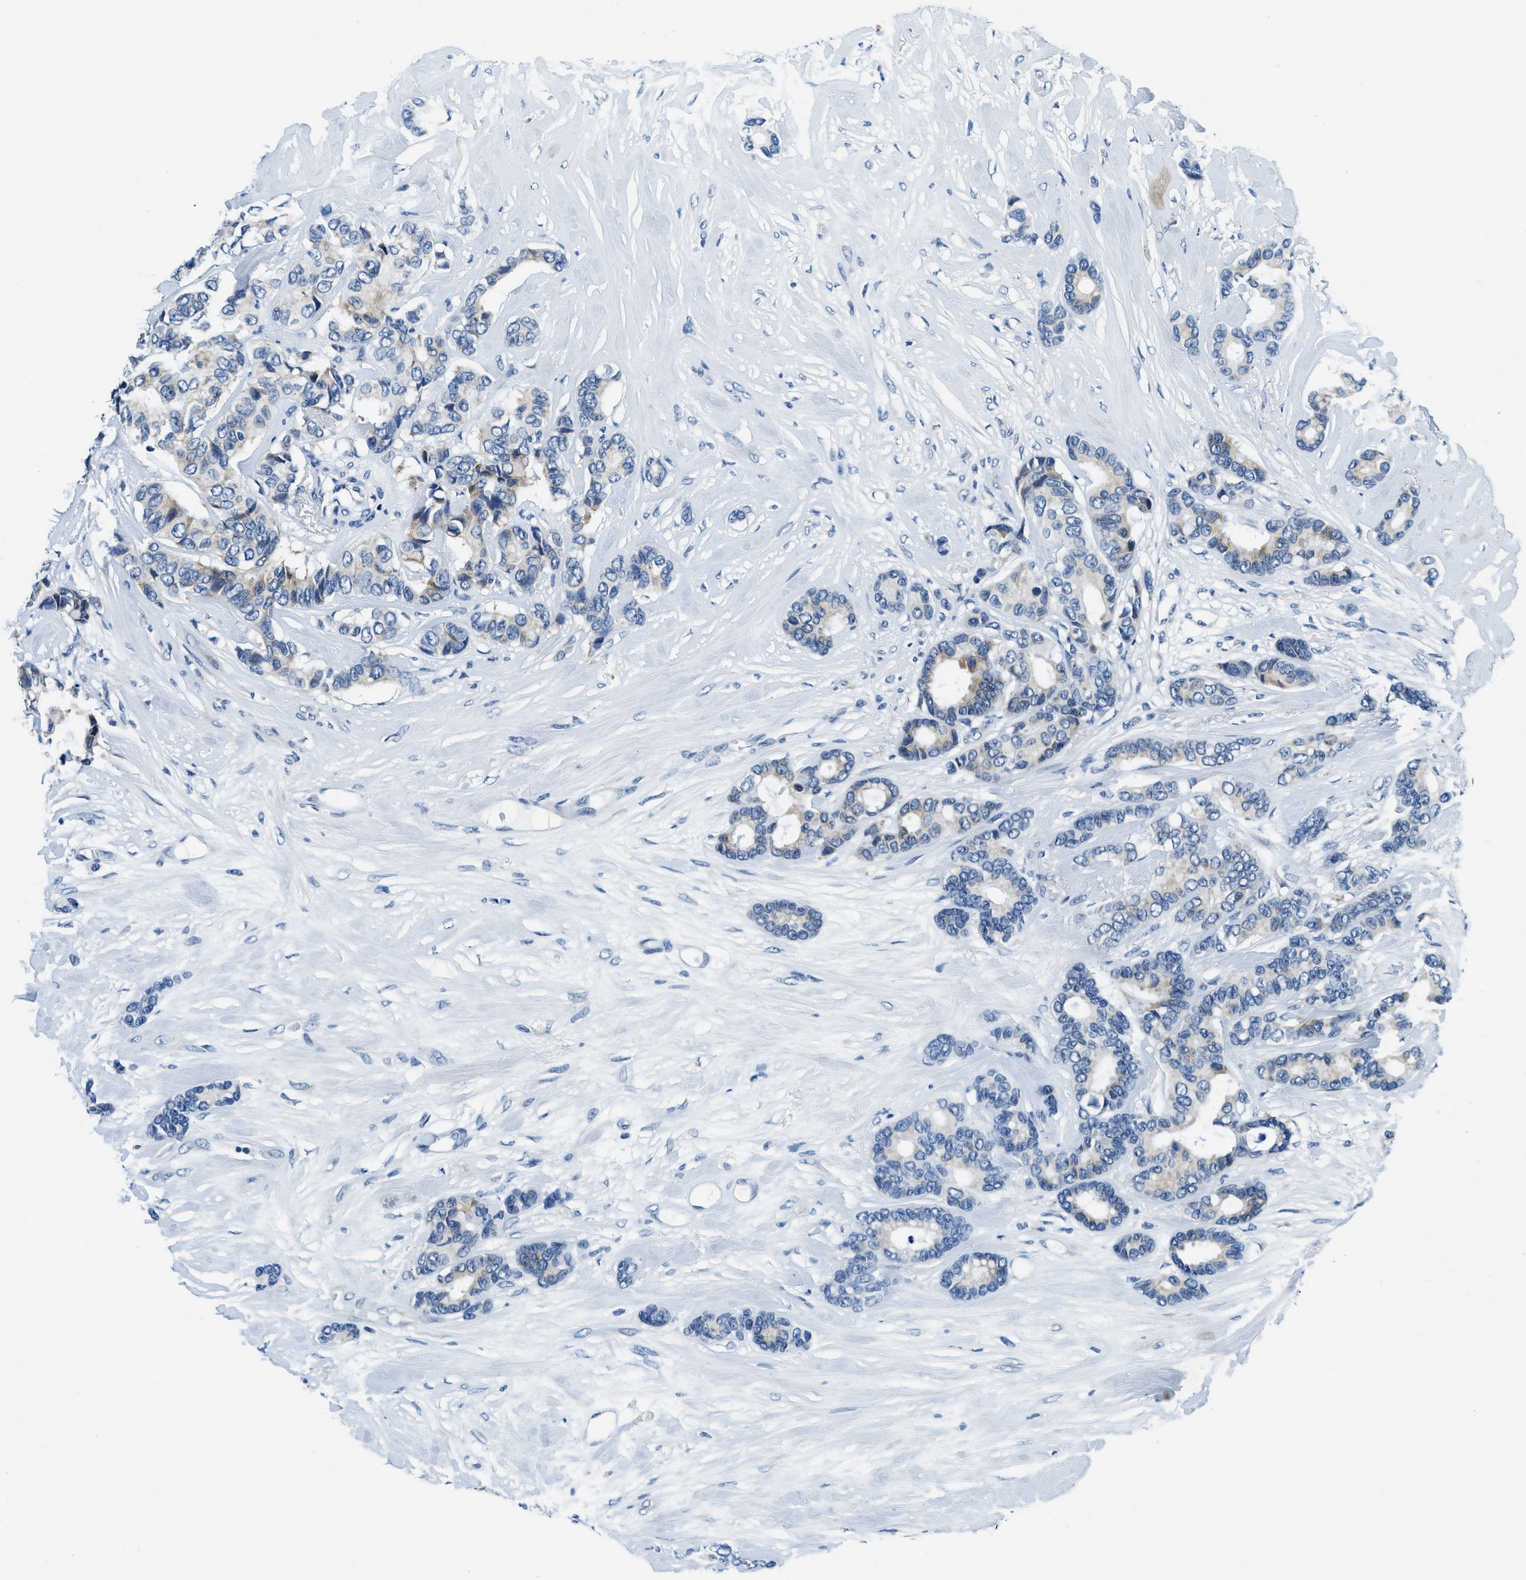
{"staining": {"intensity": "weak", "quantity": "<25%", "location": "cytoplasmic/membranous"}, "tissue": "breast cancer", "cell_type": "Tumor cells", "image_type": "cancer", "snomed": [{"axis": "morphology", "description": "Duct carcinoma"}, {"axis": "topography", "description": "Breast"}], "caption": "Protein analysis of infiltrating ductal carcinoma (breast) demonstrates no significant staining in tumor cells.", "gene": "UBAC2", "patient": {"sex": "female", "age": 87}}